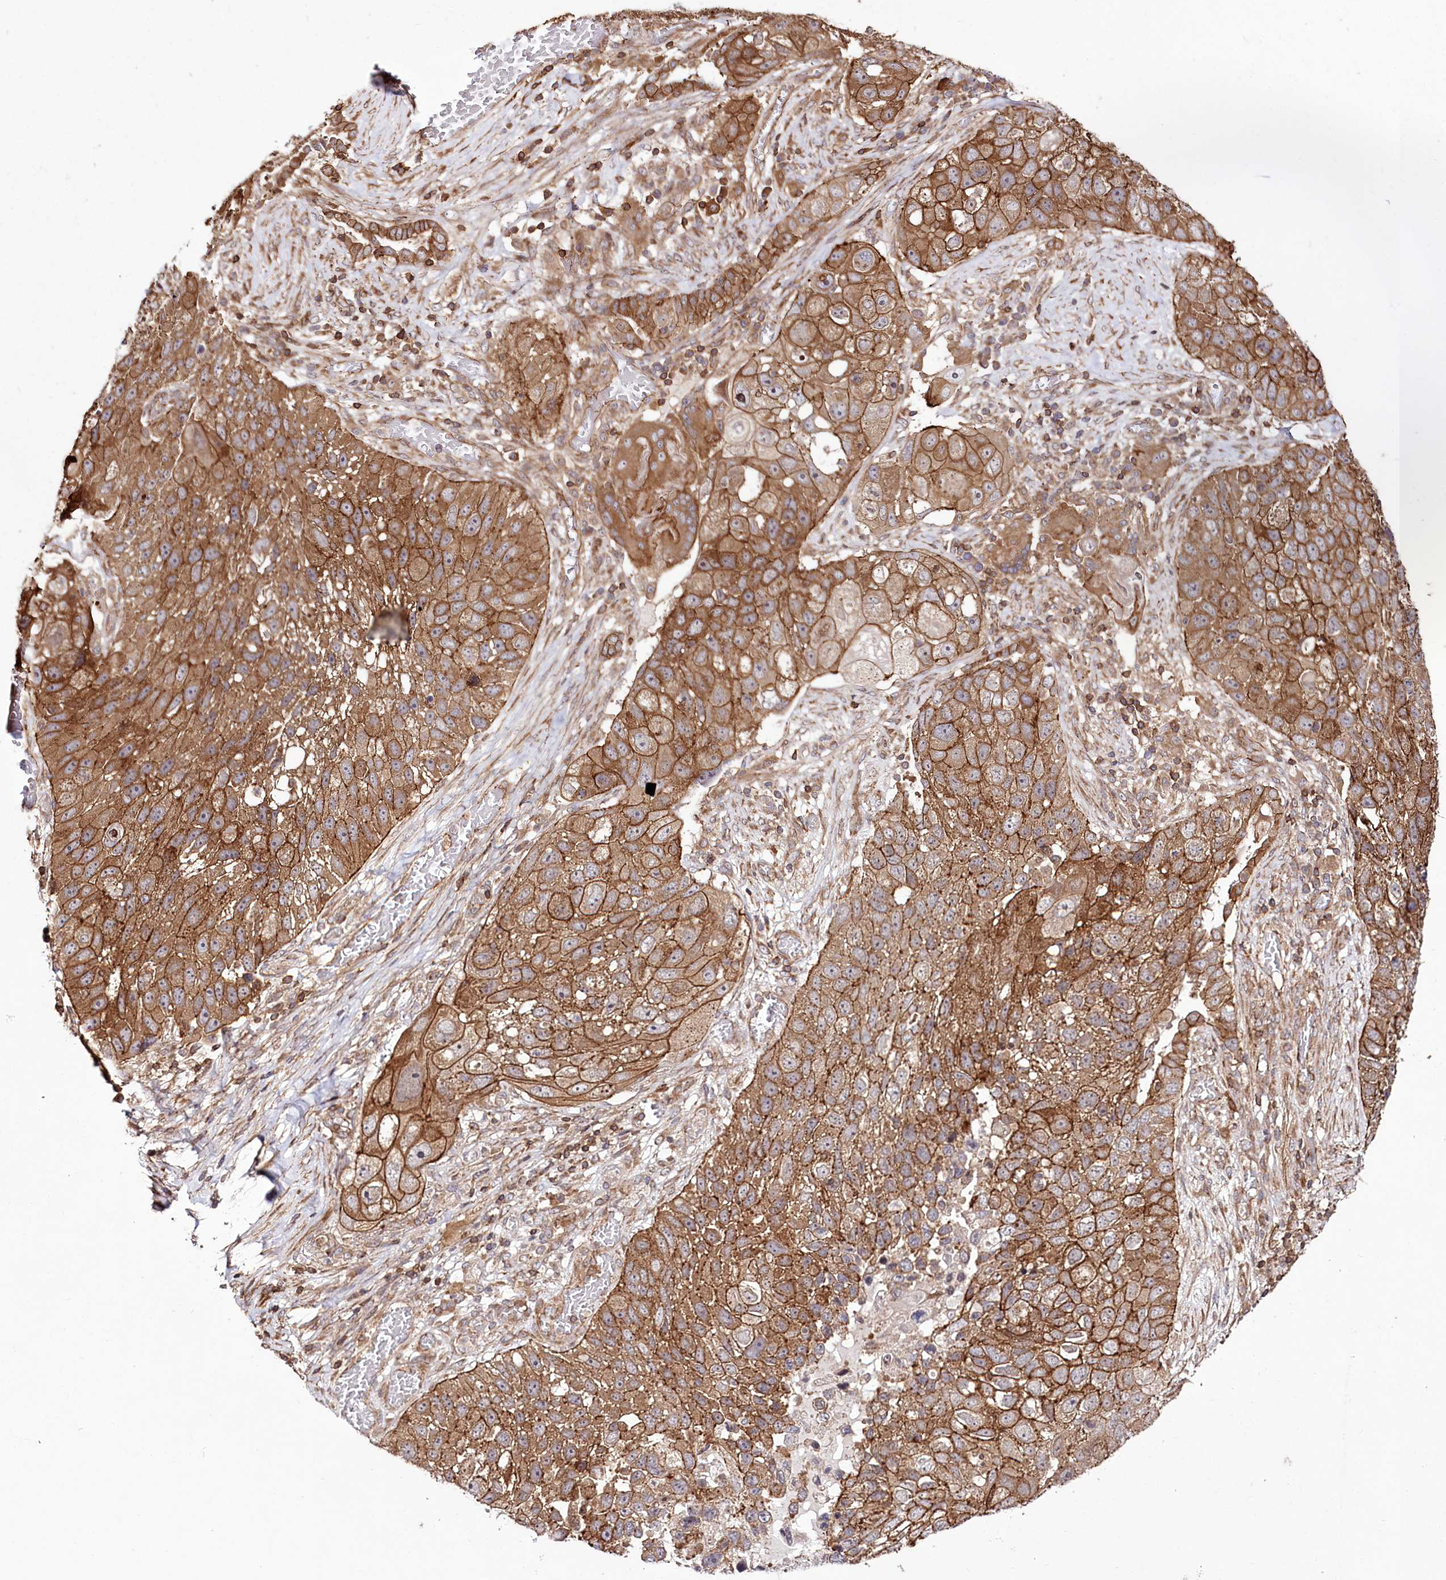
{"staining": {"intensity": "strong", "quantity": ">75%", "location": "cytoplasmic/membranous"}, "tissue": "lung cancer", "cell_type": "Tumor cells", "image_type": "cancer", "snomed": [{"axis": "morphology", "description": "Squamous cell carcinoma, NOS"}, {"axis": "topography", "description": "Lung"}], "caption": "The photomicrograph reveals a brown stain indicating the presence of a protein in the cytoplasmic/membranous of tumor cells in lung cancer. (Stains: DAB in brown, nuclei in blue, Microscopy: brightfield microscopy at high magnification).", "gene": "DHX29", "patient": {"sex": "male", "age": 61}}